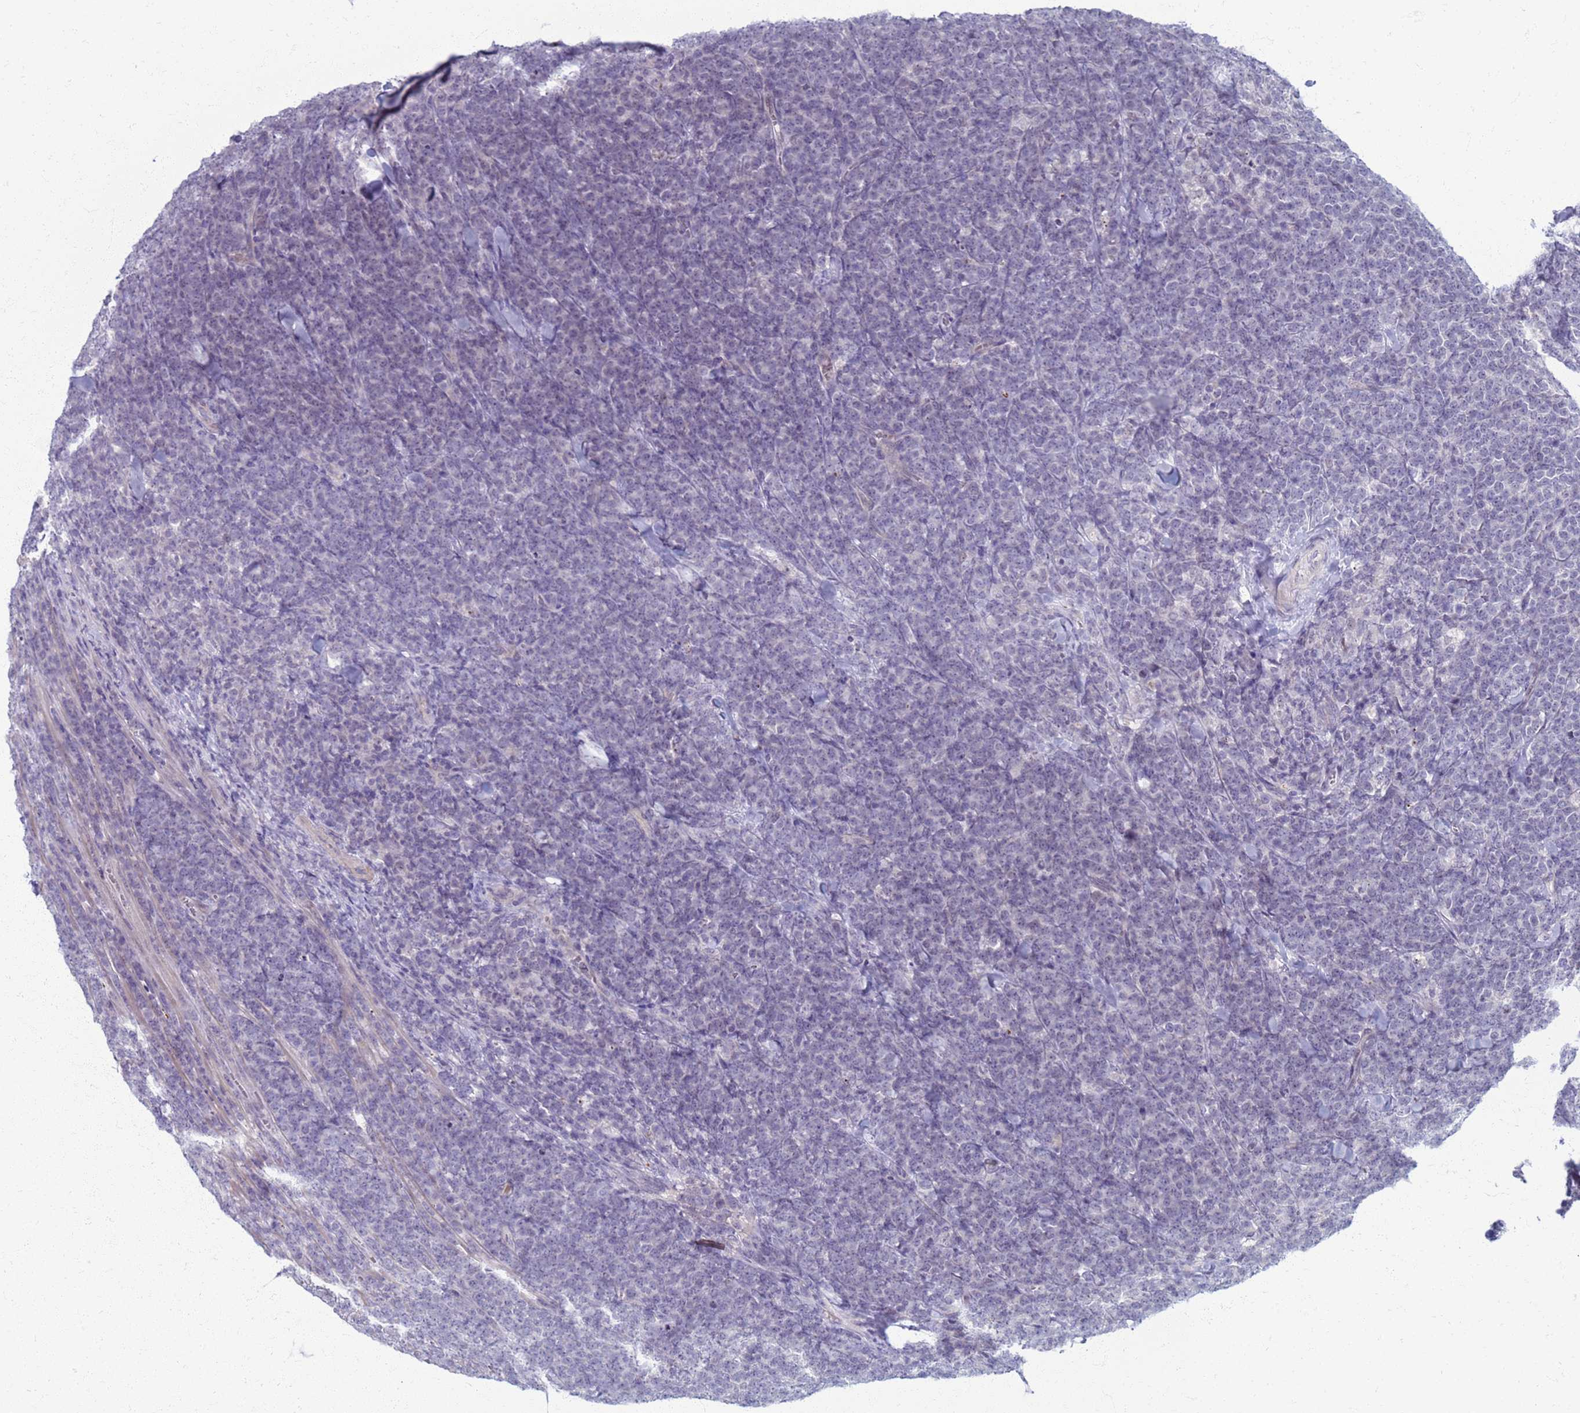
{"staining": {"intensity": "negative", "quantity": "none", "location": "none"}, "tissue": "lymphoma", "cell_type": "Tumor cells", "image_type": "cancer", "snomed": [{"axis": "morphology", "description": "Malignant lymphoma, non-Hodgkin's type, High grade"}, {"axis": "topography", "description": "Small intestine"}], "caption": "High magnification brightfield microscopy of high-grade malignant lymphoma, non-Hodgkin's type stained with DAB (brown) and counterstained with hematoxylin (blue): tumor cells show no significant staining. (DAB IHC visualized using brightfield microscopy, high magnification).", "gene": "CLCA2", "patient": {"sex": "male", "age": 8}}